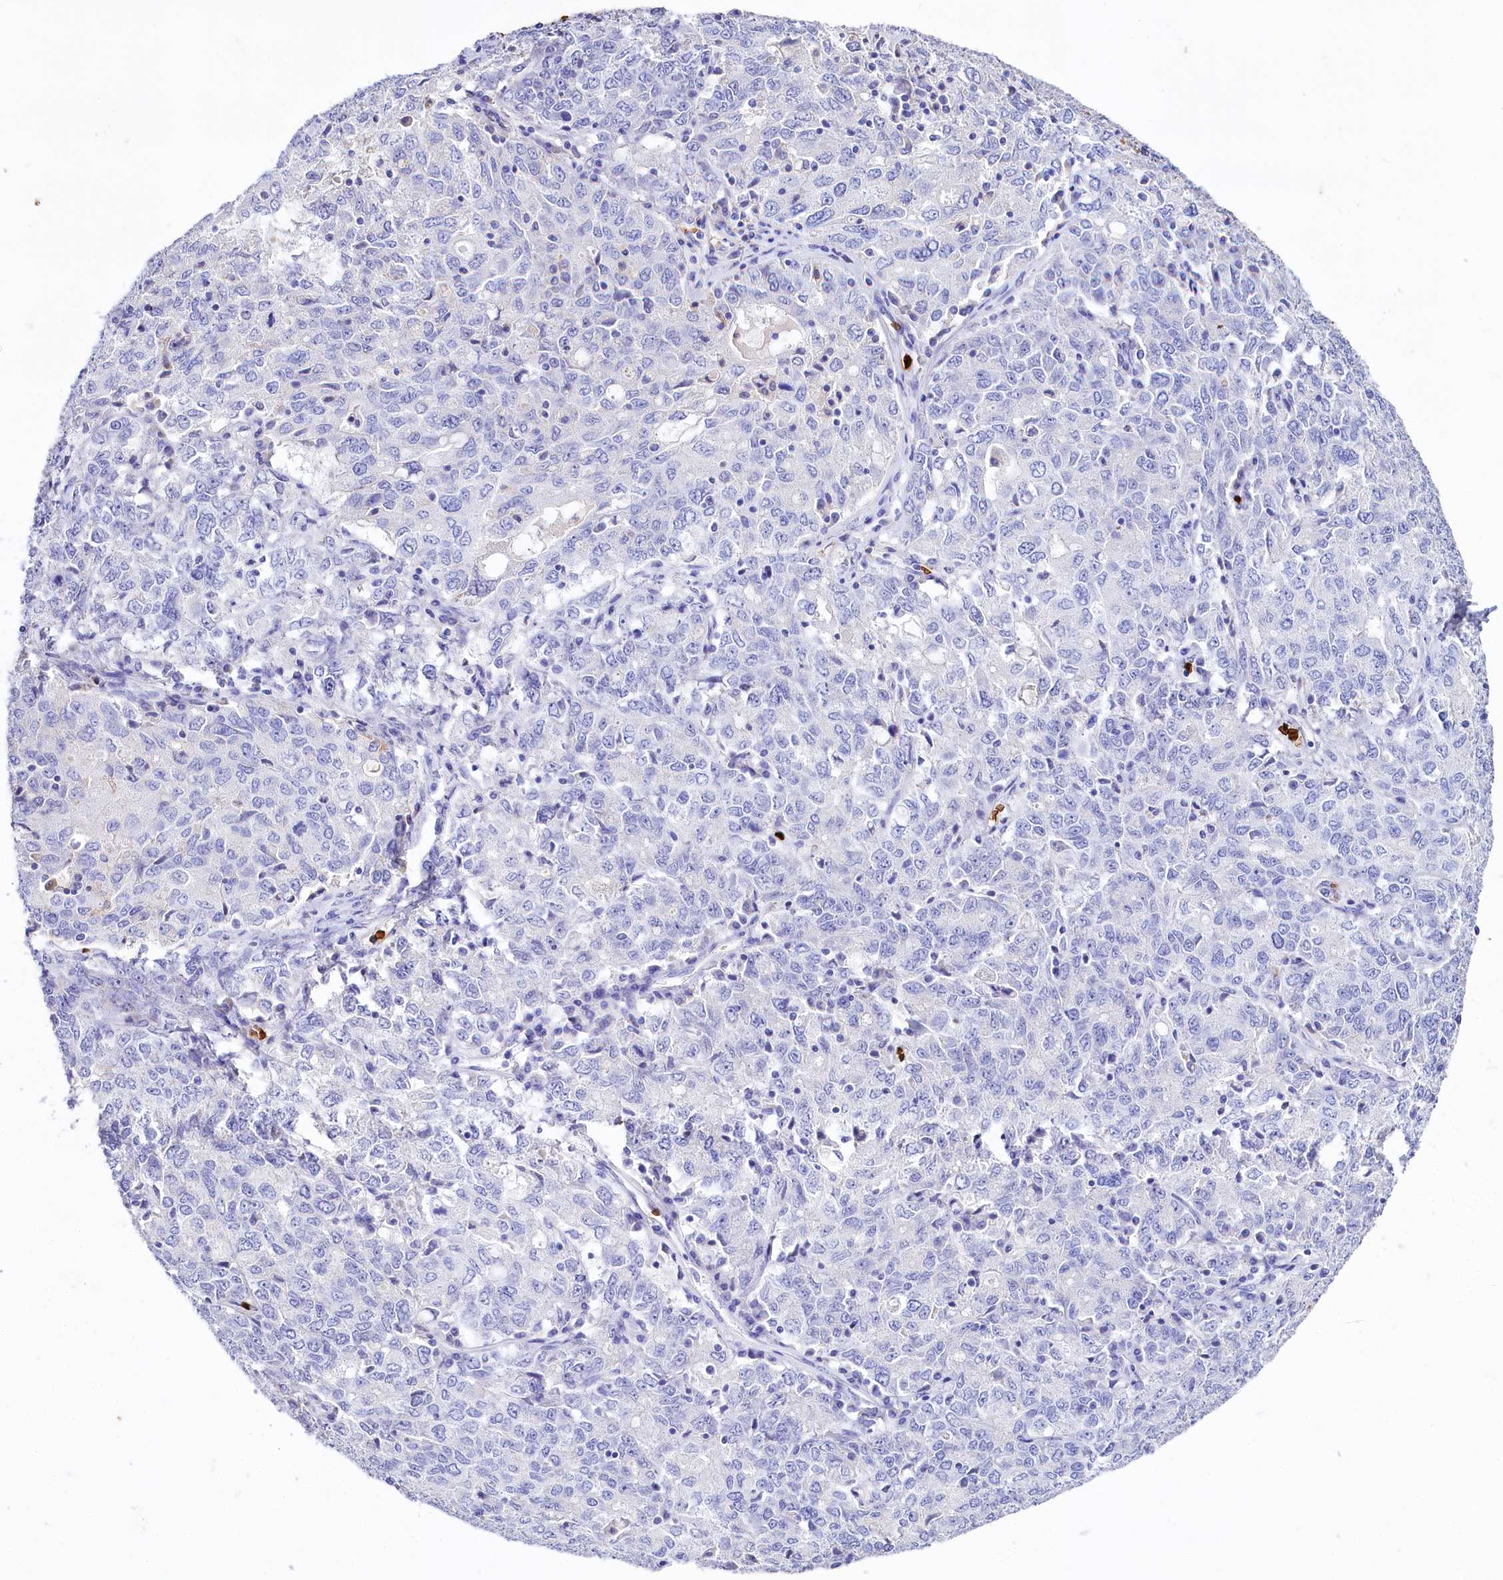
{"staining": {"intensity": "negative", "quantity": "none", "location": "none"}, "tissue": "ovarian cancer", "cell_type": "Tumor cells", "image_type": "cancer", "snomed": [{"axis": "morphology", "description": "Carcinoma, endometroid"}, {"axis": "topography", "description": "Ovary"}], "caption": "Tumor cells are negative for protein expression in human ovarian endometroid carcinoma.", "gene": "RPUSD3", "patient": {"sex": "female", "age": 62}}